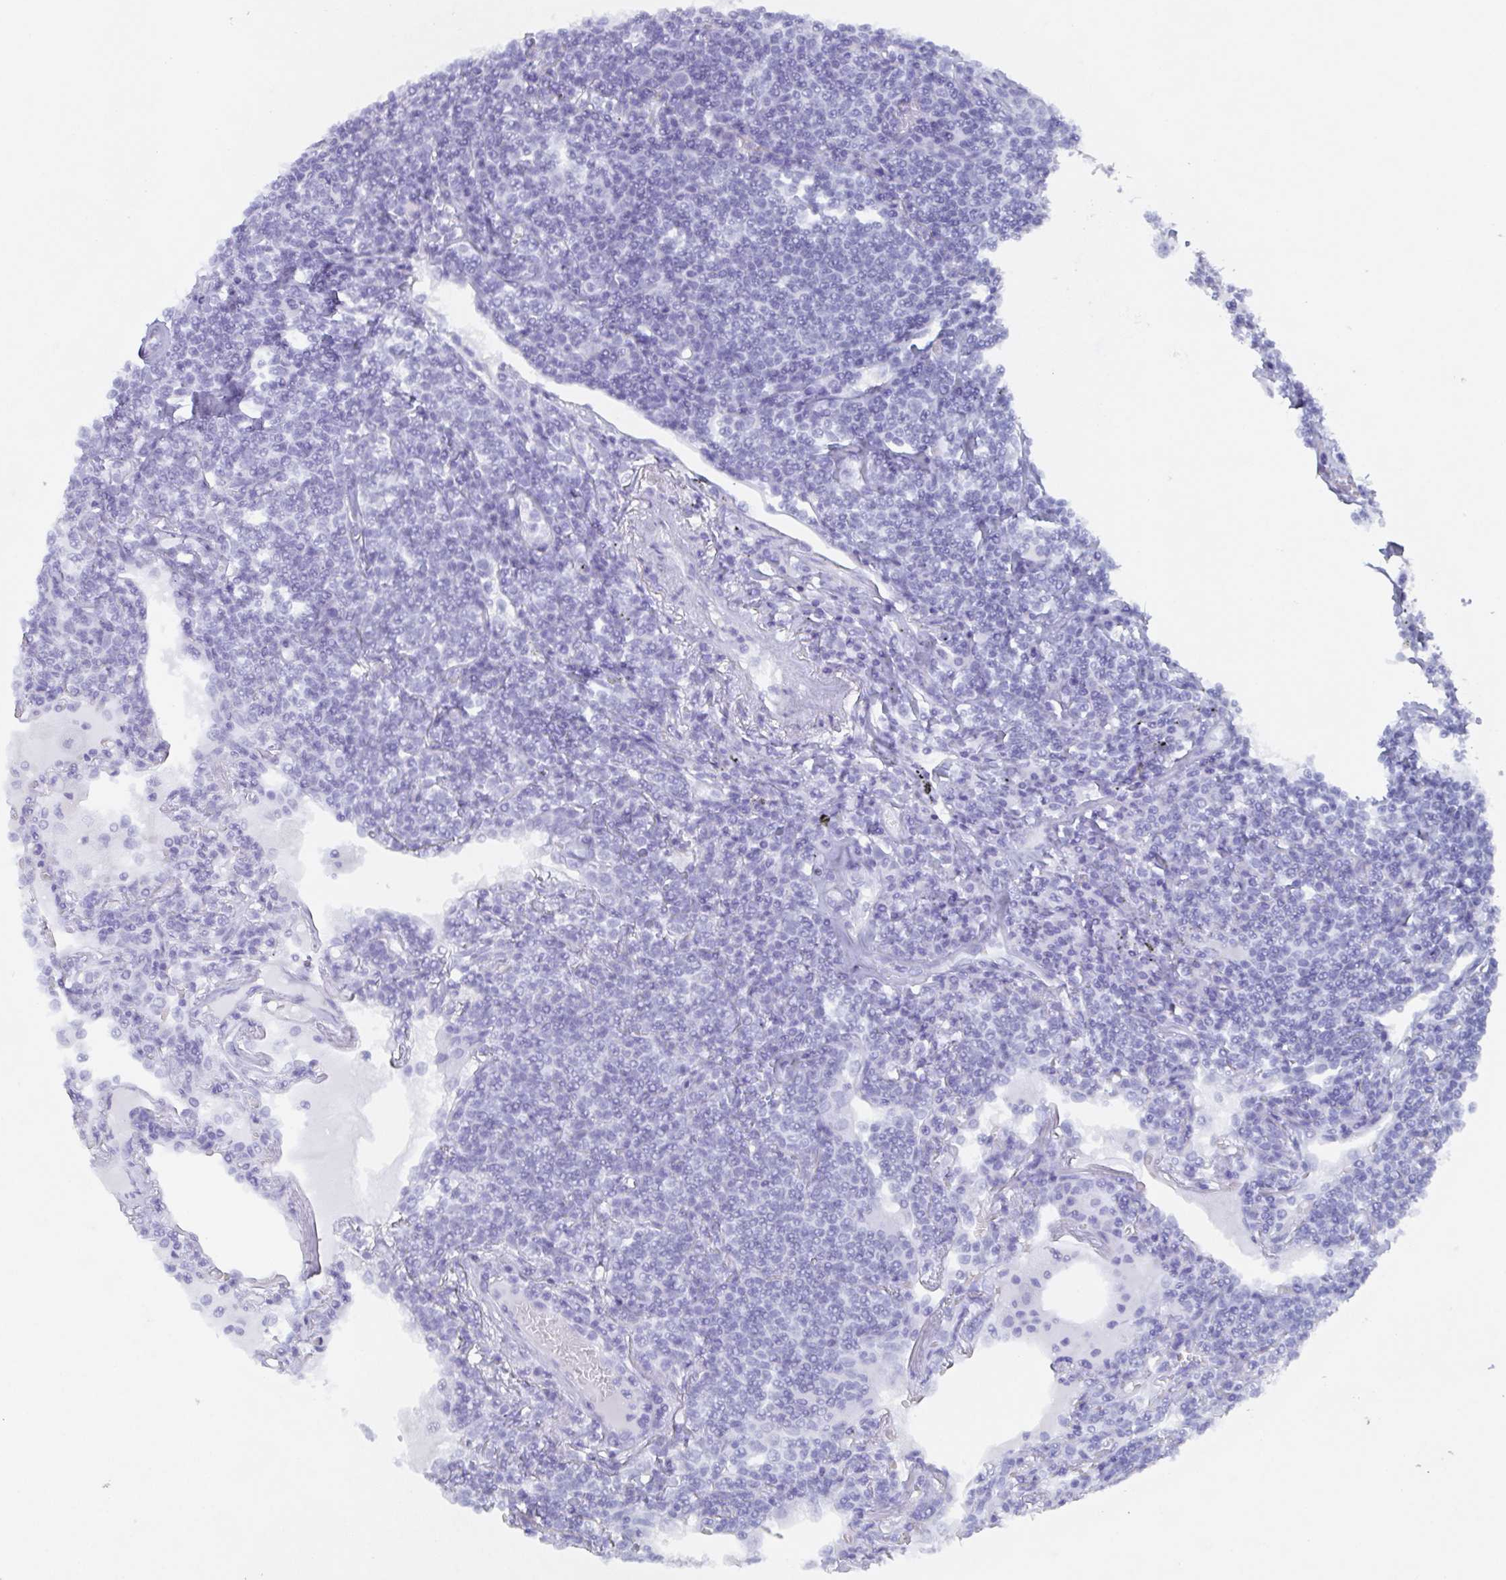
{"staining": {"intensity": "negative", "quantity": "none", "location": "none"}, "tissue": "lymphoma", "cell_type": "Tumor cells", "image_type": "cancer", "snomed": [{"axis": "morphology", "description": "Malignant lymphoma, non-Hodgkin's type, Low grade"}, {"axis": "topography", "description": "Lung"}], "caption": "Immunohistochemistry (IHC) histopathology image of malignant lymphoma, non-Hodgkin's type (low-grade) stained for a protein (brown), which displays no staining in tumor cells.", "gene": "POU2F3", "patient": {"sex": "female", "age": 71}}